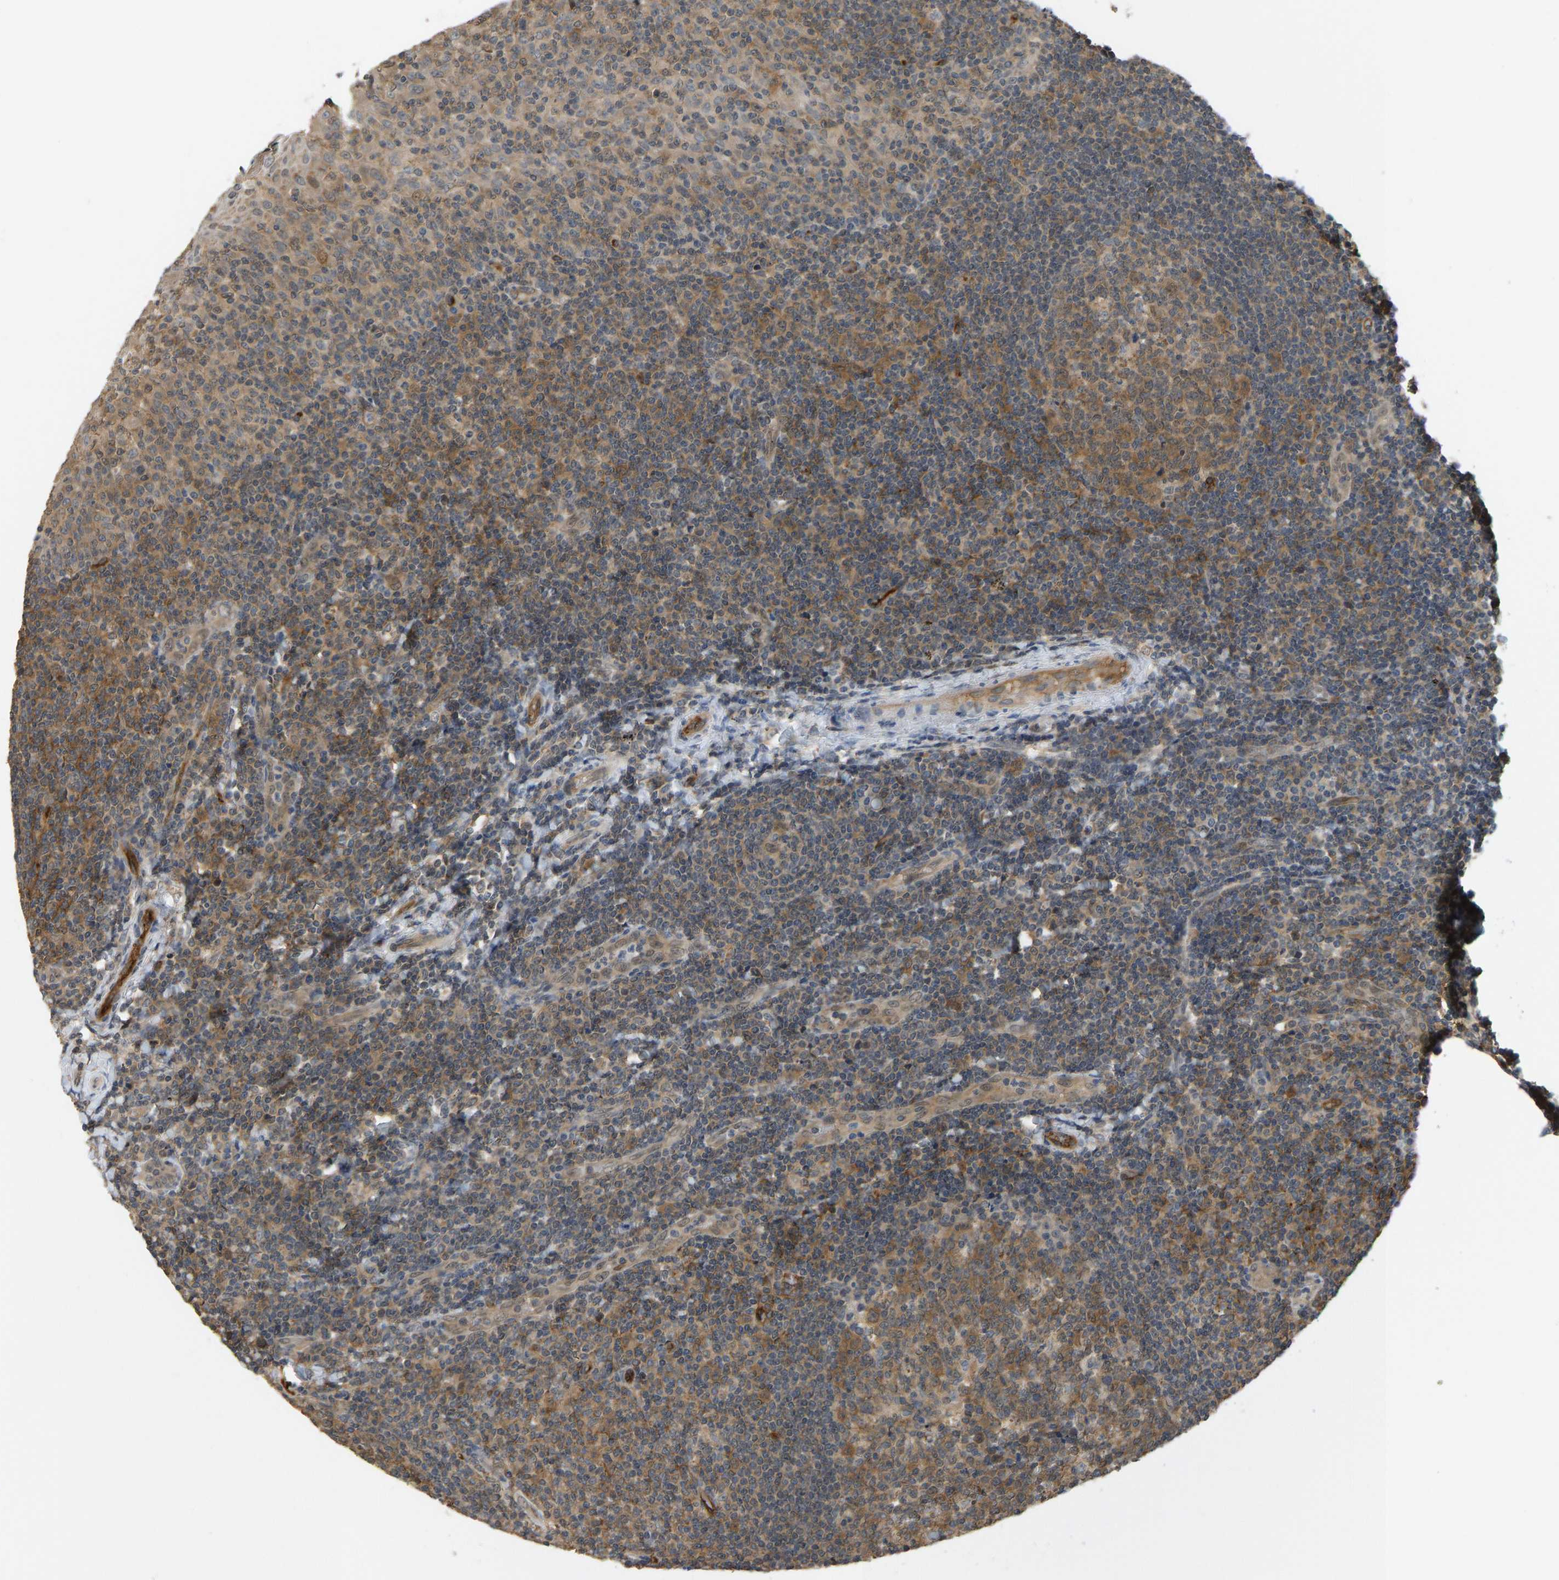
{"staining": {"intensity": "moderate", "quantity": ">75%", "location": "cytoplasmic/membranous"}, "tissue": "tonsil", "cell_type": "Germinal center cells", "image_type": "normal", "snomed": [{"axis": "morphology", "description": "Normal tissue, NOS"}, {"axis": "topography", "description": "Tonsil"}], "caption": "Immunohistochemical staining of unremarkable tonsil reveals >75% levels of moderate cytoplasmic/membranous protein positivity in approximately >75% of germinal center cells. The staining was performed using DAB to visualize the protein expression in brown, while the nuclei were stained in blue with hematoxylin (Magnification: 20x).", "gene": "CCT8", "patient": {"sex": "female", "age": 19}}